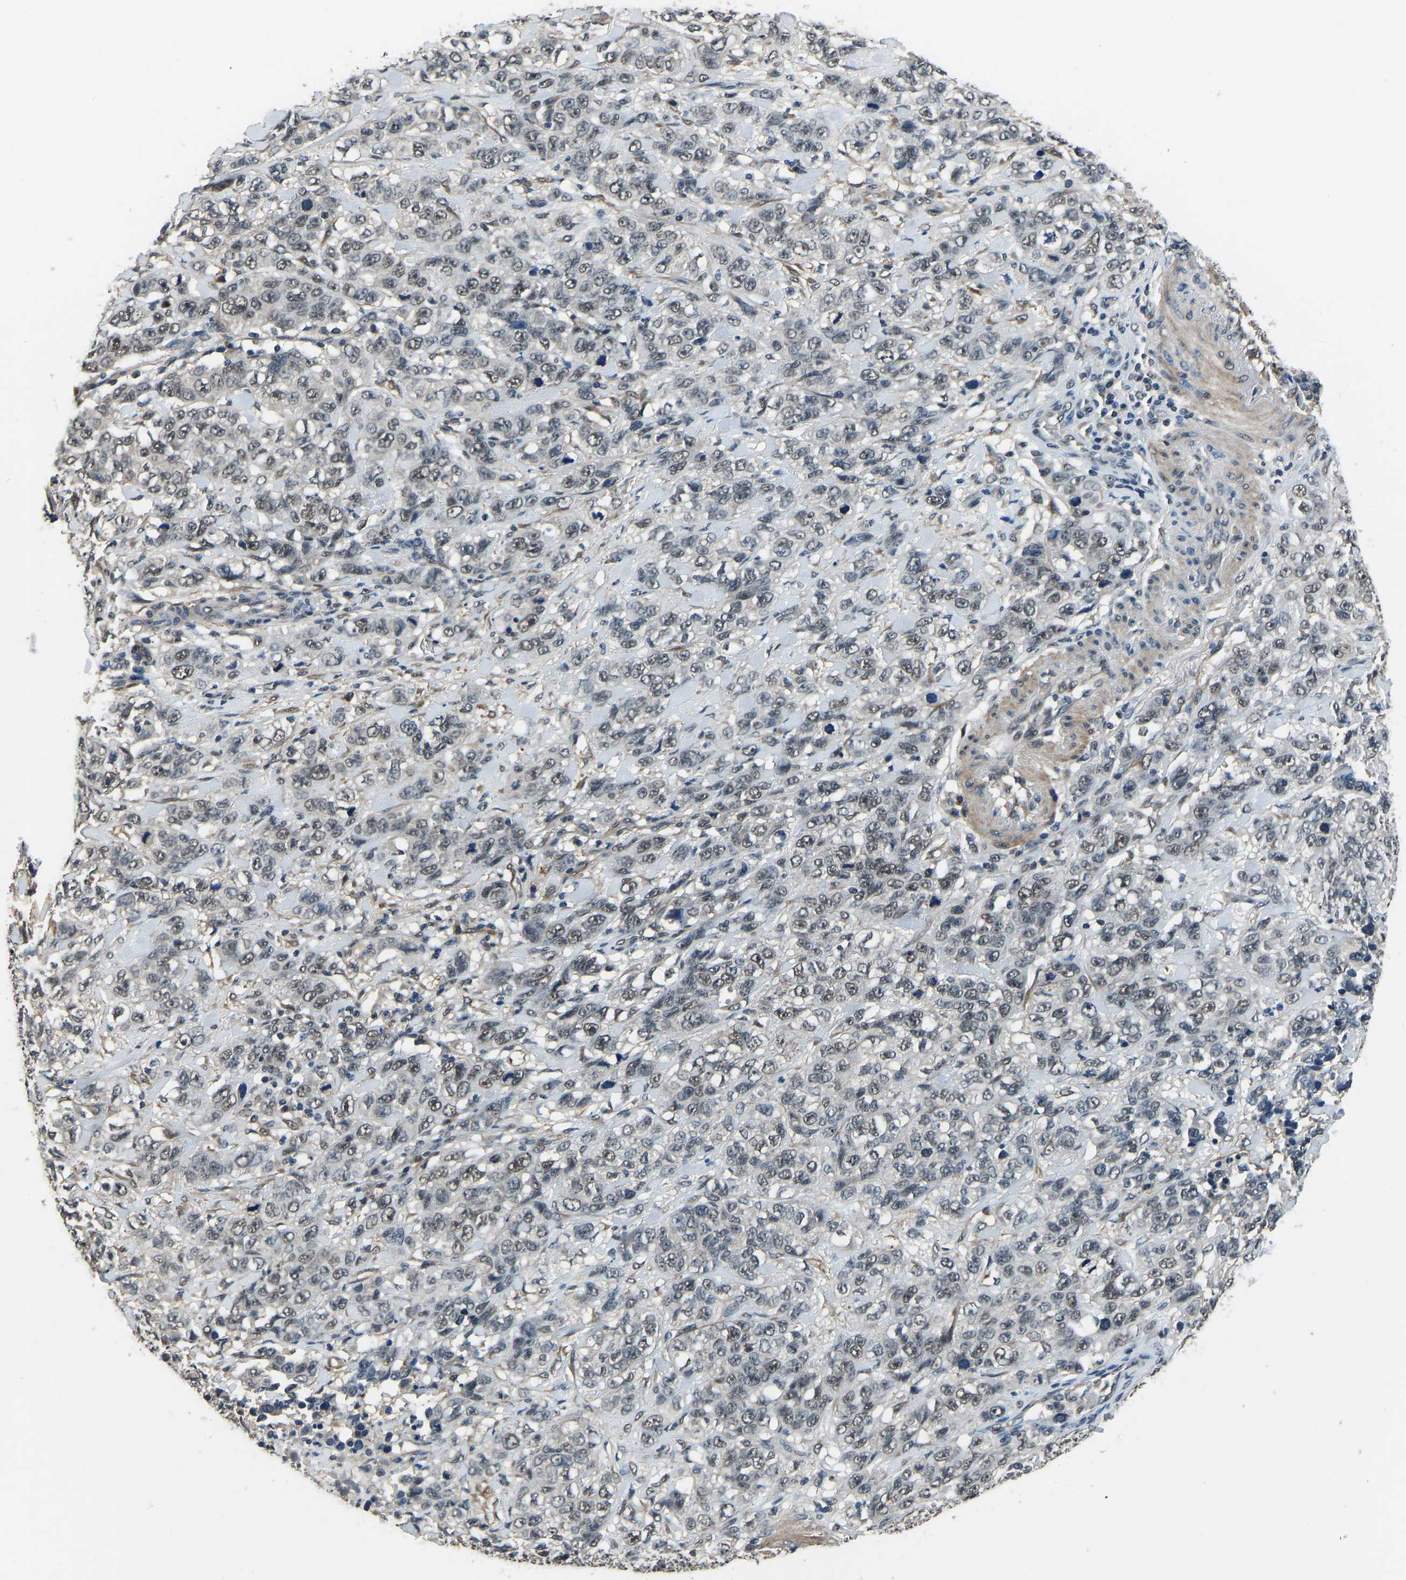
{"staining": {"intensity": "weak", "quantity": ">75%", "location": "nuclear"}, "tissue": "stomach cancer", "cell_type": "Tumor cells", "image_type": "cancer", "snomed": [{"axis": "morphology", "description": "Adenocarcinoma, NOS"}, {"axis": "topography", "description": "Stomach"}], "caption": "Human stomach cancer (adenocarcinoma) stained with a protein marker exhibits weak staining in tumor cells.", "gene": "TOX4", "patient": {"sex": "male", "age": 48}}